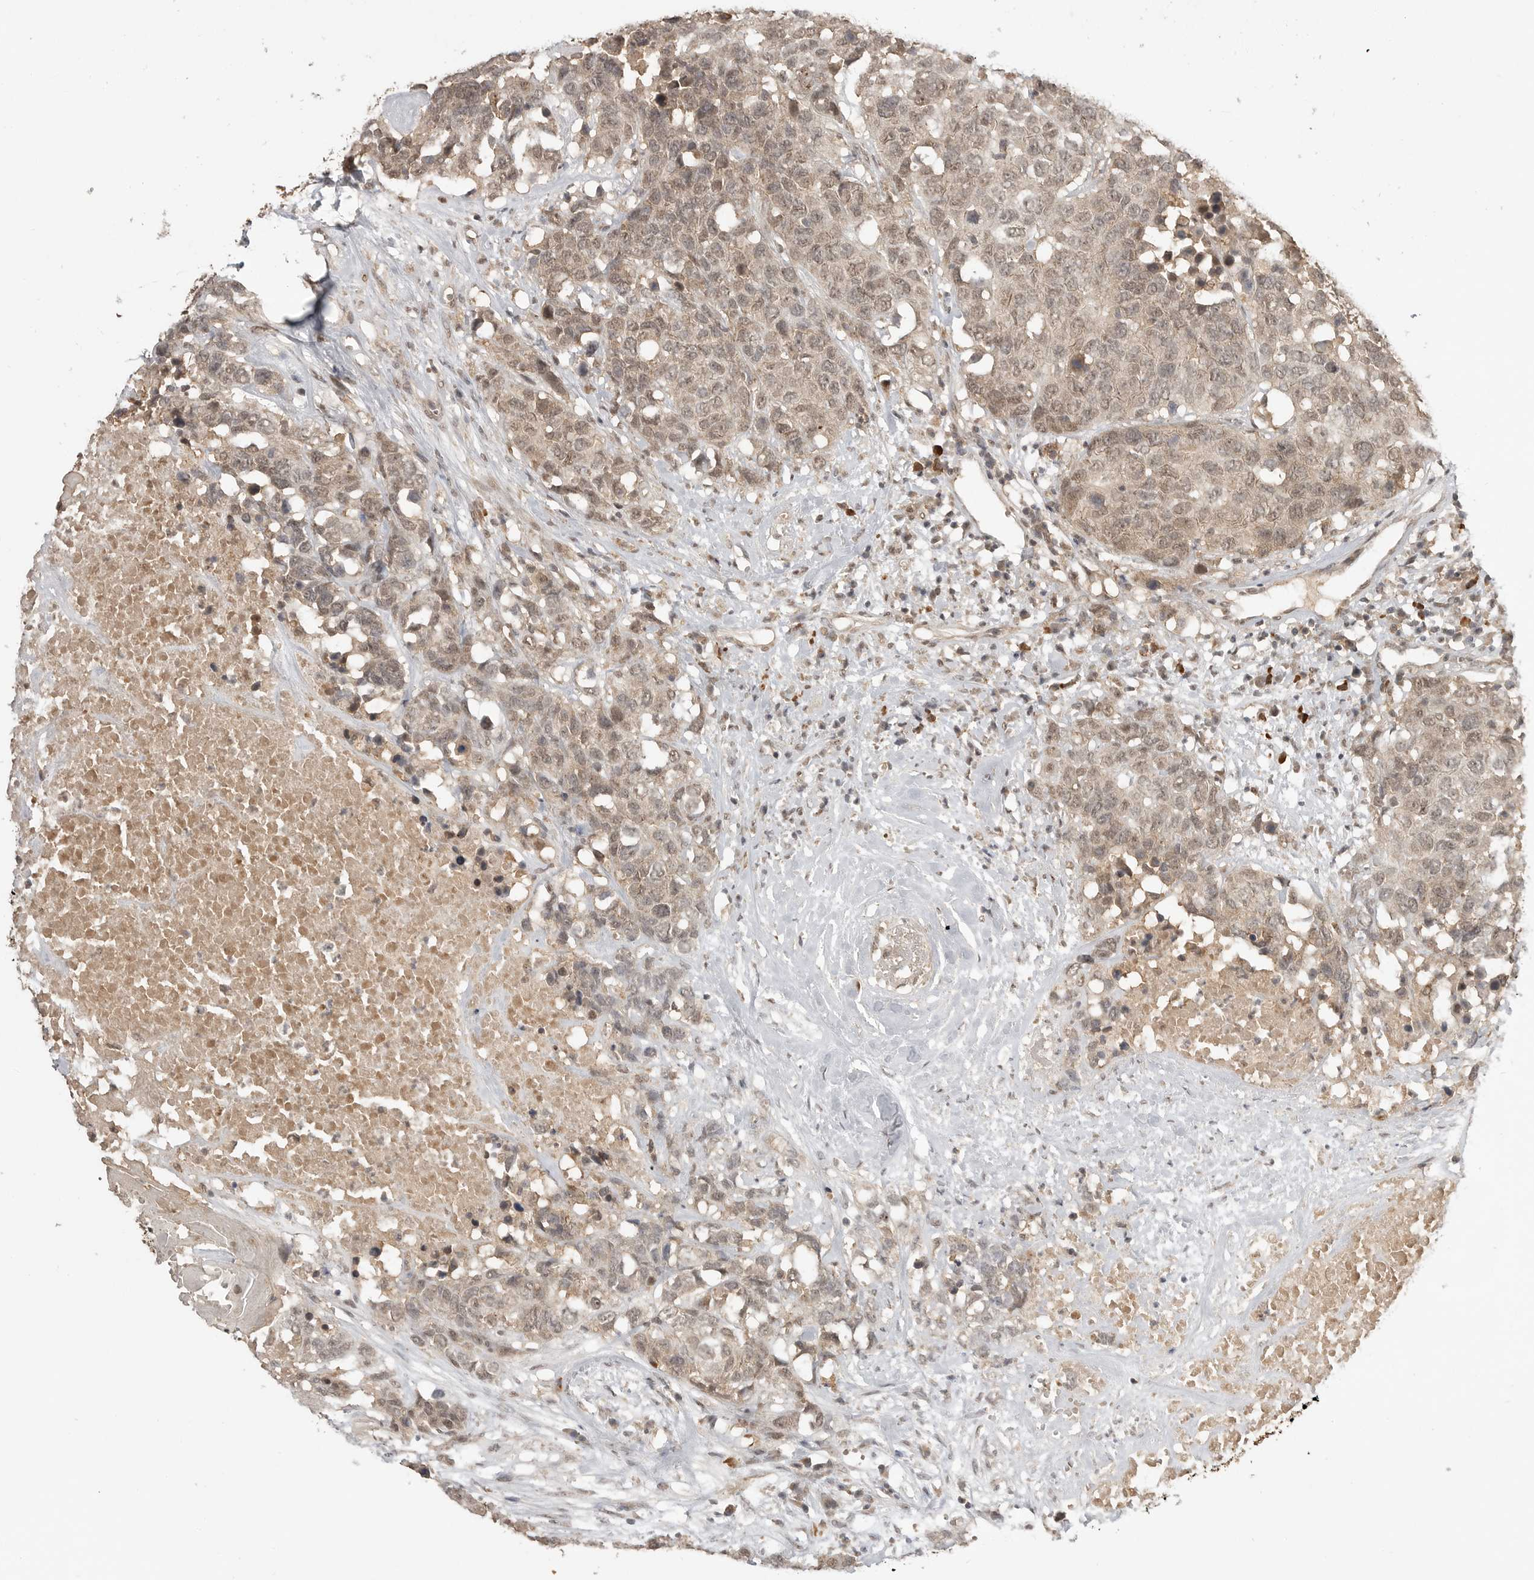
{"staining": {"intensity": "weak", "quantity": ">75%", "location": "cytoplasmic/membranous,nuclear"}, "tissue": "head and neck cancer", "cell_type": "Tumor cells", "image_type": "cancer", "snomed": [{"axis": "morphology", "description": "Squamous cell carcinoma, NOS"}, {"axis": "topography", "description": "Head-Neck"}], "caption": "Tumor cells exhibit weak cytoplasmic/membranous and nuclear expression in about >75% of cells in head and neck cancer (squamous cell carcinoma).", "gene": "ASPSCR1", "patient": {"sex": "male", "age": 66}}